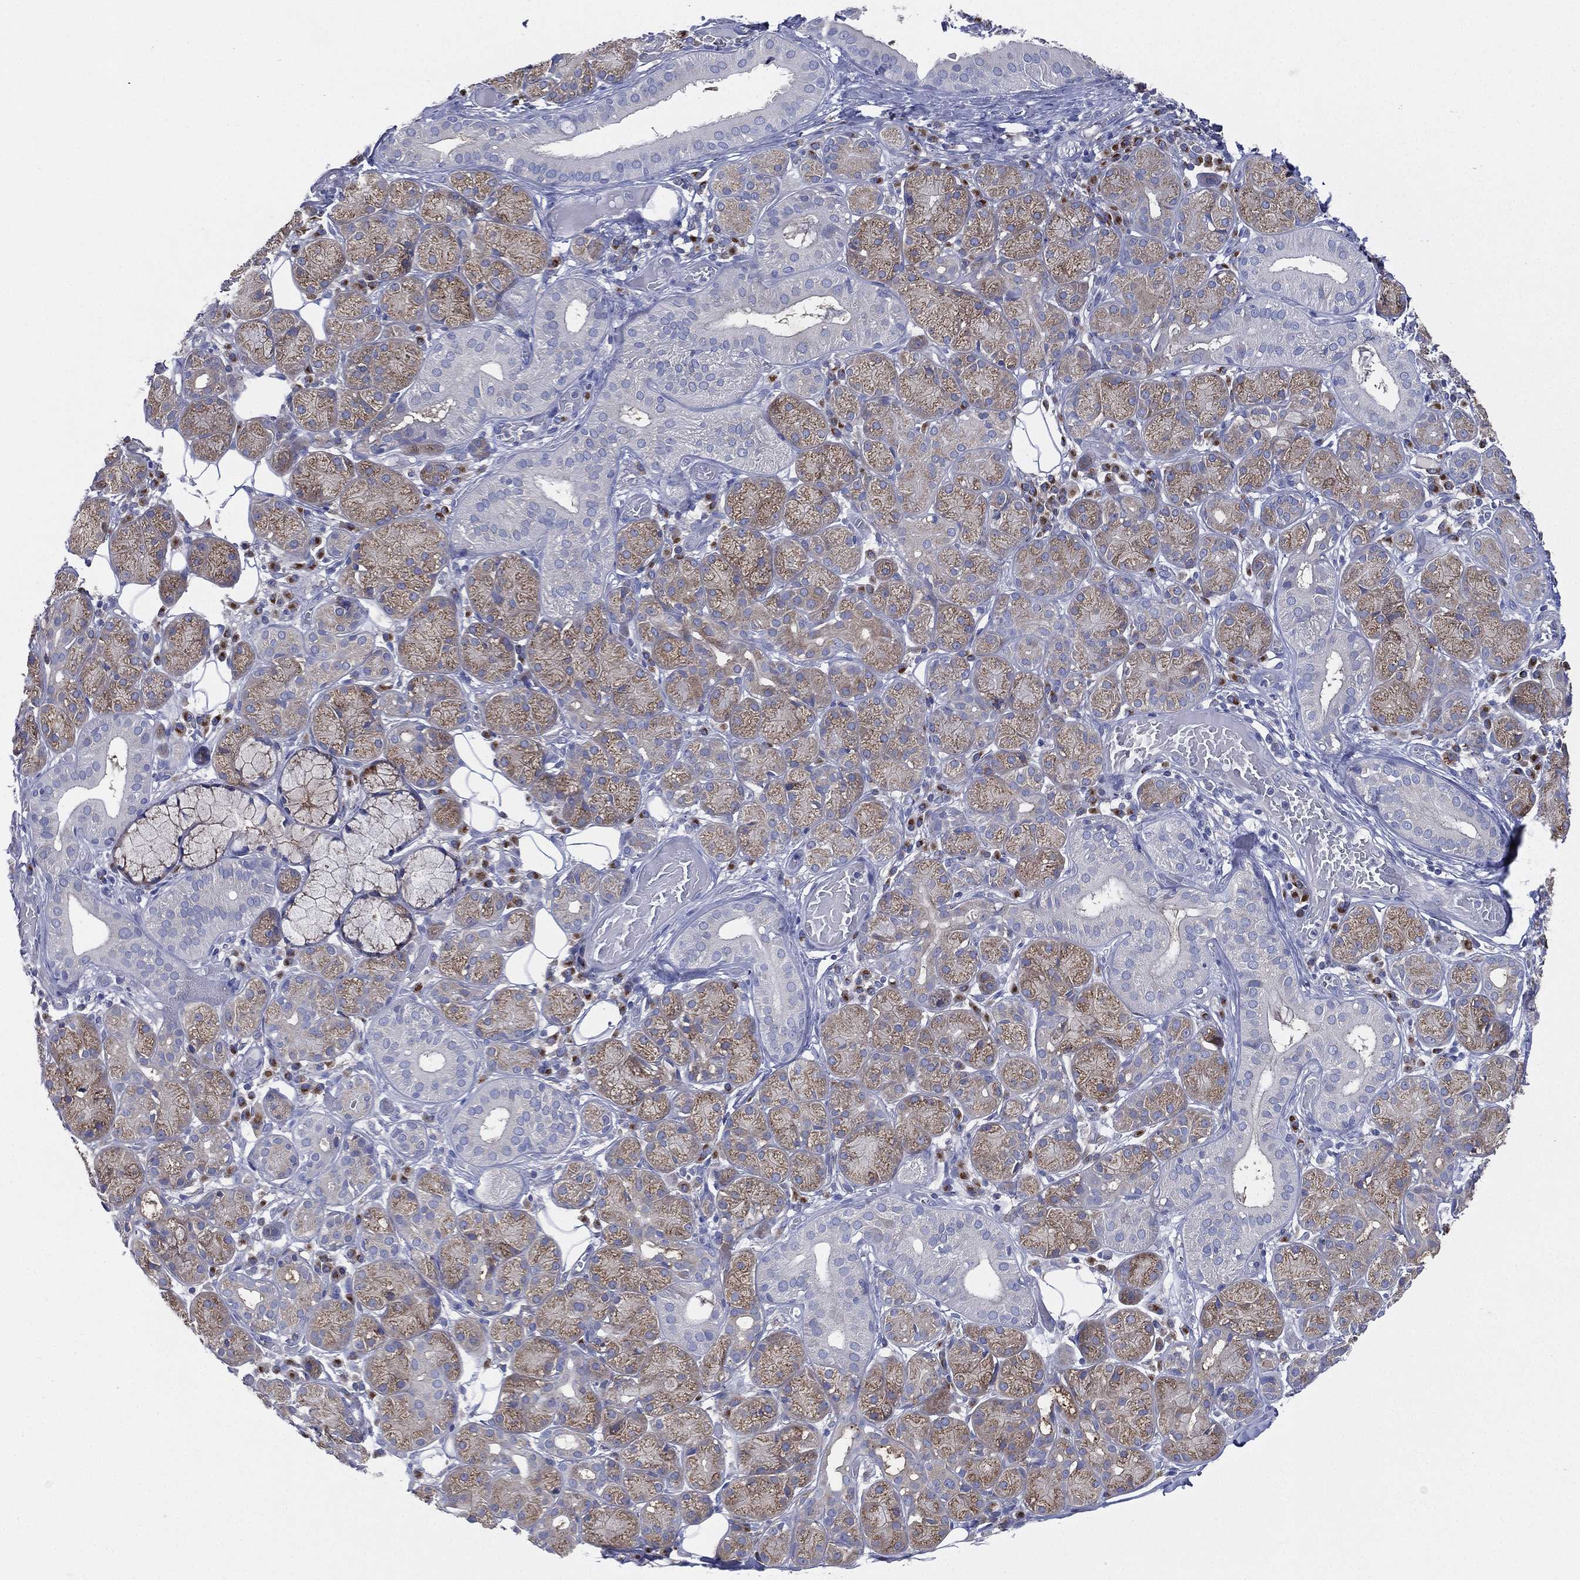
{"staining": {"intensity": "weak", "quantity": ">75%", "location": "cytoplasmic/membranous"}, "tissue": "salivary gland", "cell_type": "Glandular cells", "image_type": "normal", "snomed": [{"axis": "morphology", "description": "Normal tissue, NOS"}, {"axis": "topography", "description": "Salivary gland"}], "caption": "Protein staining of normal salivary gland demonstrates weak cytoplasmic/membranous staining in approximately >75% of glandular cells. Immunohistochemistry (ihc) stains the protein of interest in brown and the nuclei are stained blue.", "gene": "ATP8A2", "patient": {"sex": "male", "age": 71}}